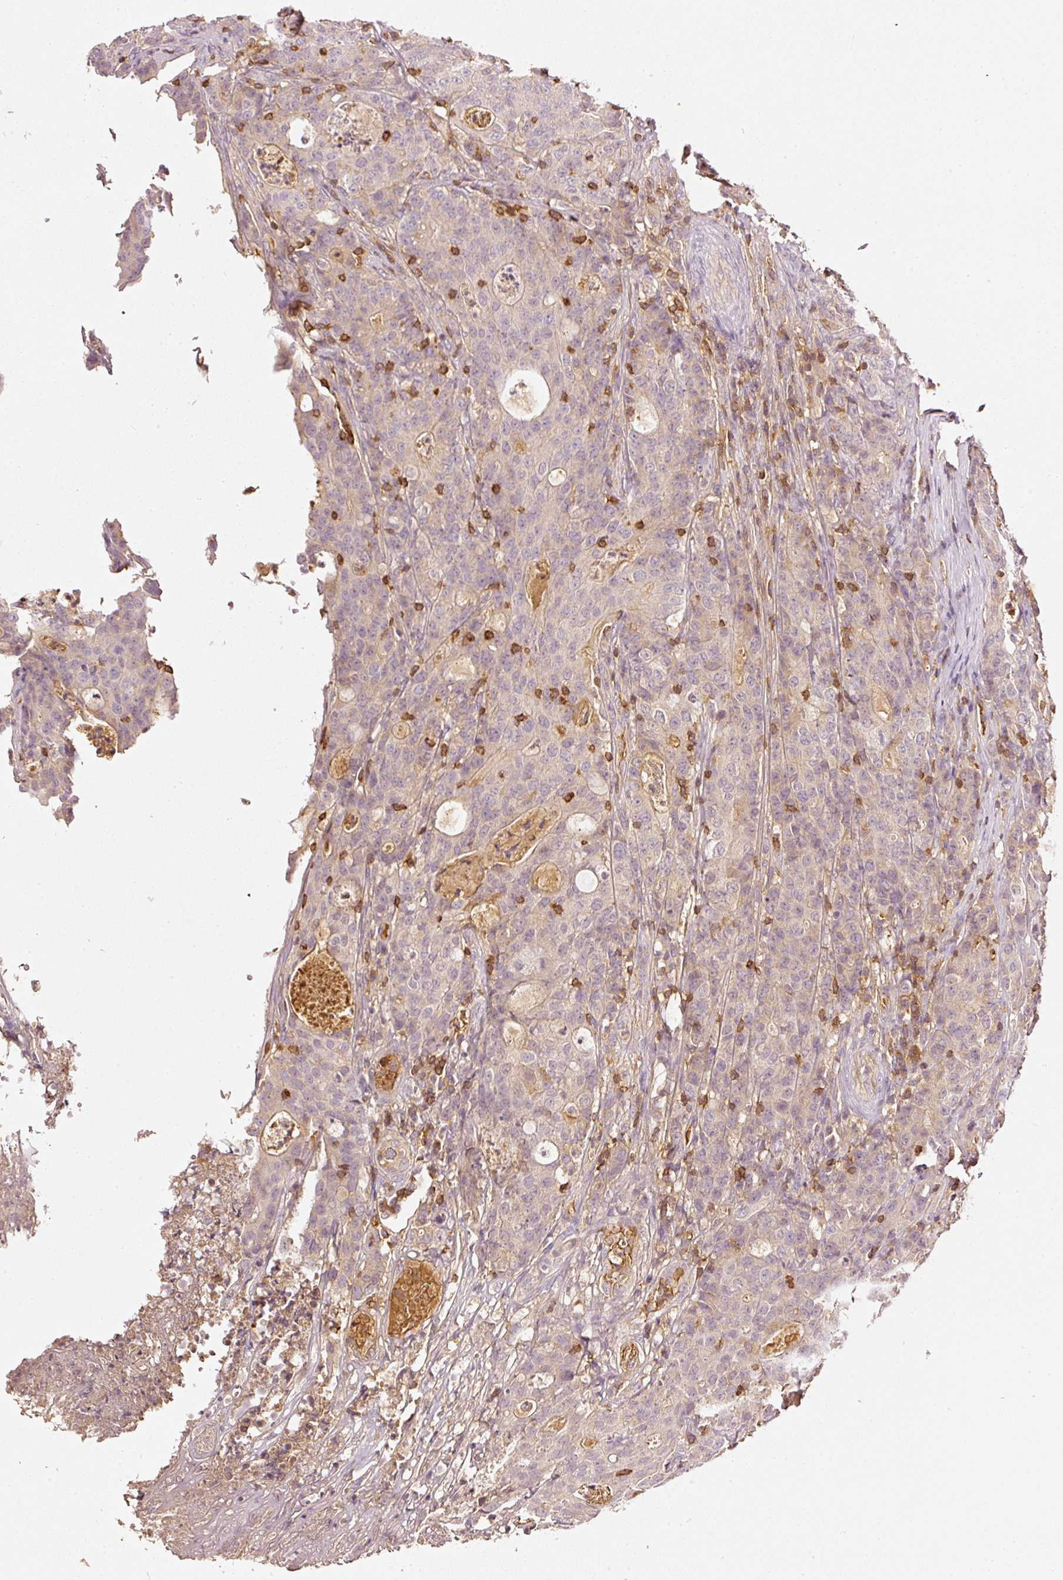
{"staining": {"intensity": "weak", "quantity": "25%-75%", "location": "cytoplasmic/membranous"}, "tissue": "colorectal cancer", "cell_type": "Tumor cells", "image_type": "cancer", "snomed": [{"axis": "morphology", "description": "Adenocarcinoma, NOS"}, {"axis": "topography", "description": "Colon"}], "caption": "Immunohistochemical staining of colorectal adenocarcinoma displays low levels of weak cytoplasmic/membranous staining in approximately 25%-75% of tumor cells.", "gene": "EVL", "patient": {"sex": "male", "age": 83}}